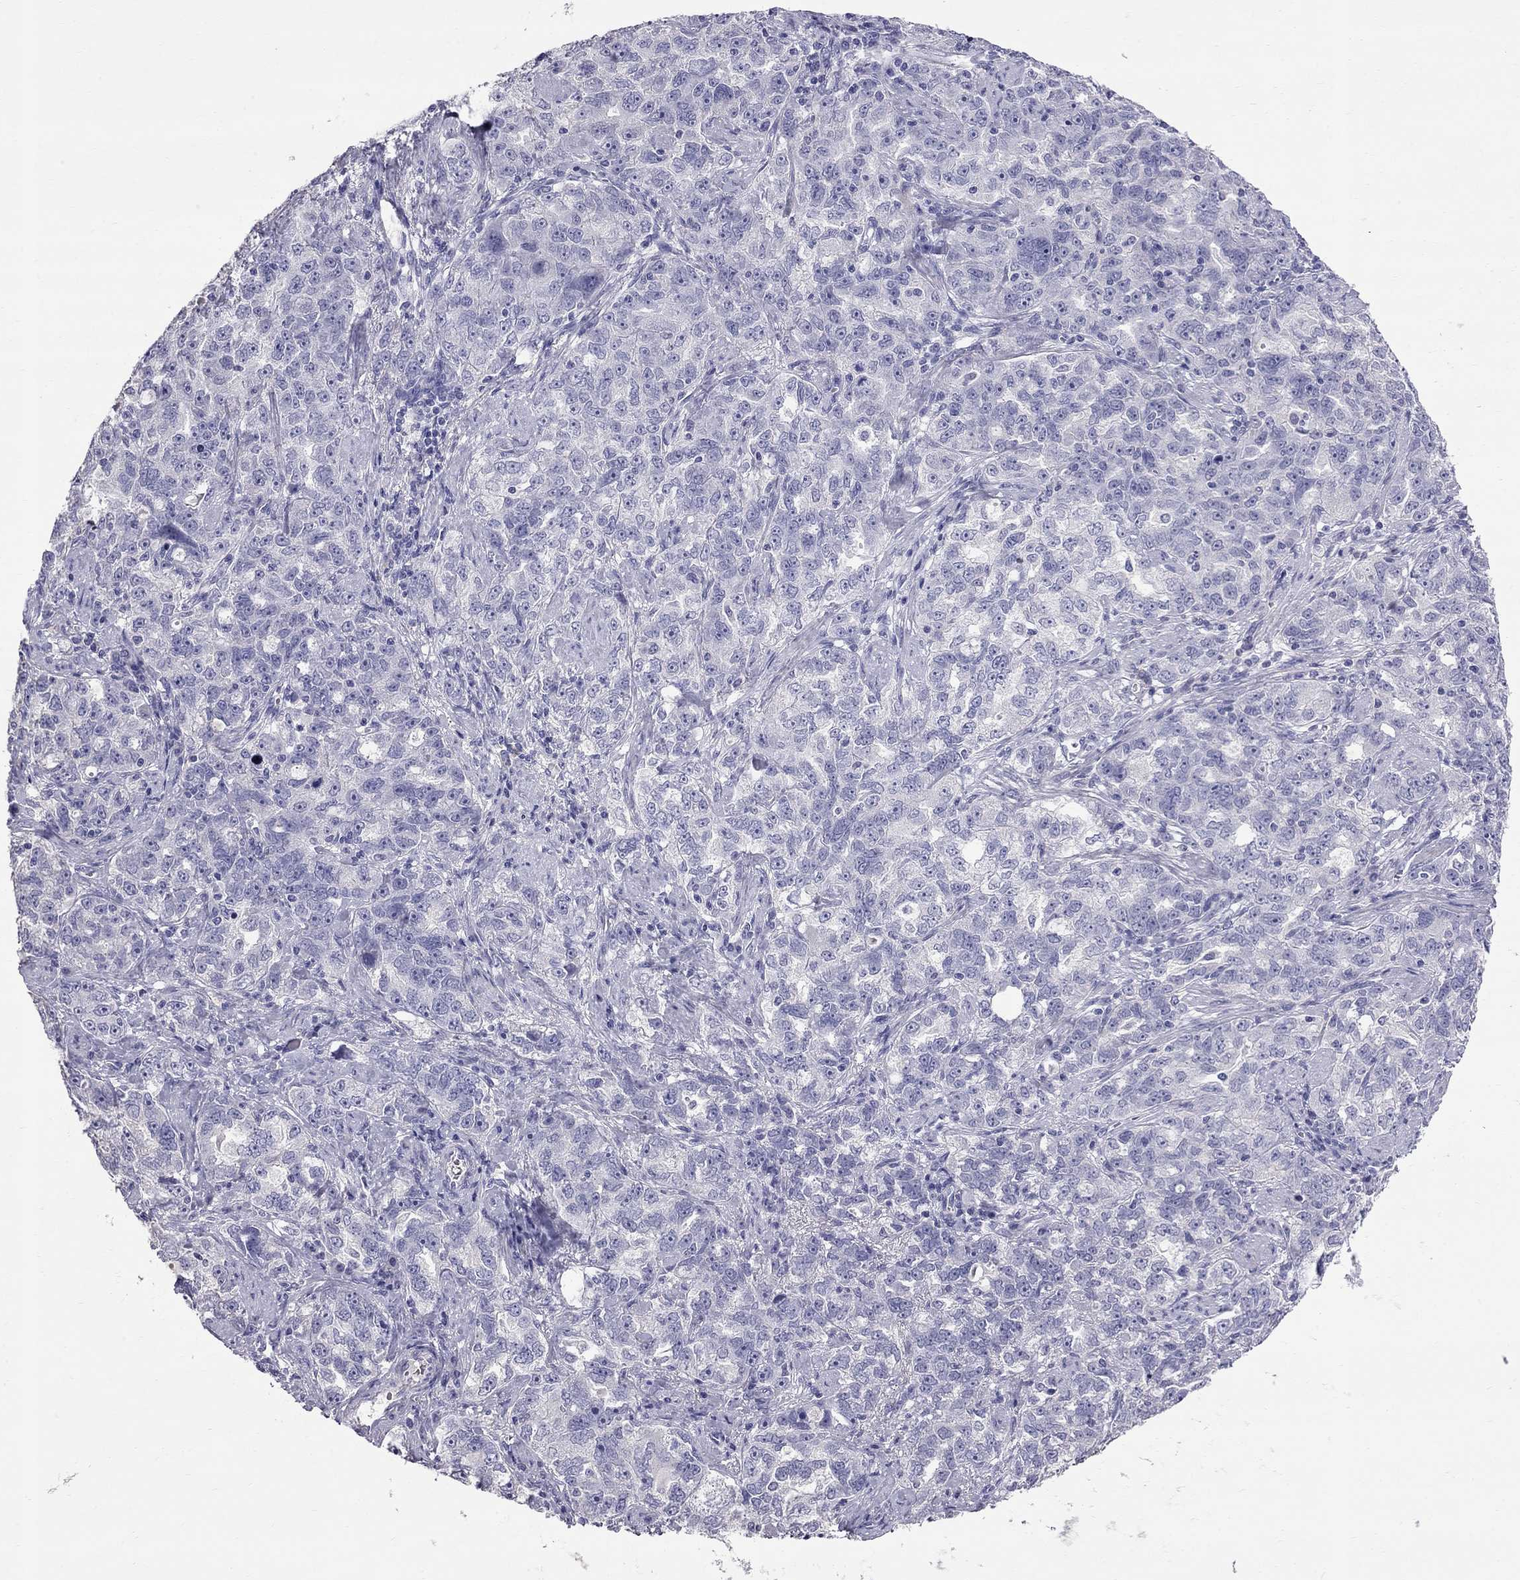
{"staining": {"intensity": "negative", "quantity": "none", "location": "none"}, "tissue": "ovarian cancer", "cell_type": "Tumor cells", "image_type": "cancer", "snomed": [{"axis": "morphology", "description": "Cystadenocarcinoma, serous, NOS"}, {"axis": "topography", "description": "Ovary"}], "caption": "A histopathology image of ovarian serous cystadenocarcinoma stained for a protein exhibits no brown staining in tumor cells.", "gene": "CFAP91", "patient": {"sex": "female", "age": 51}}